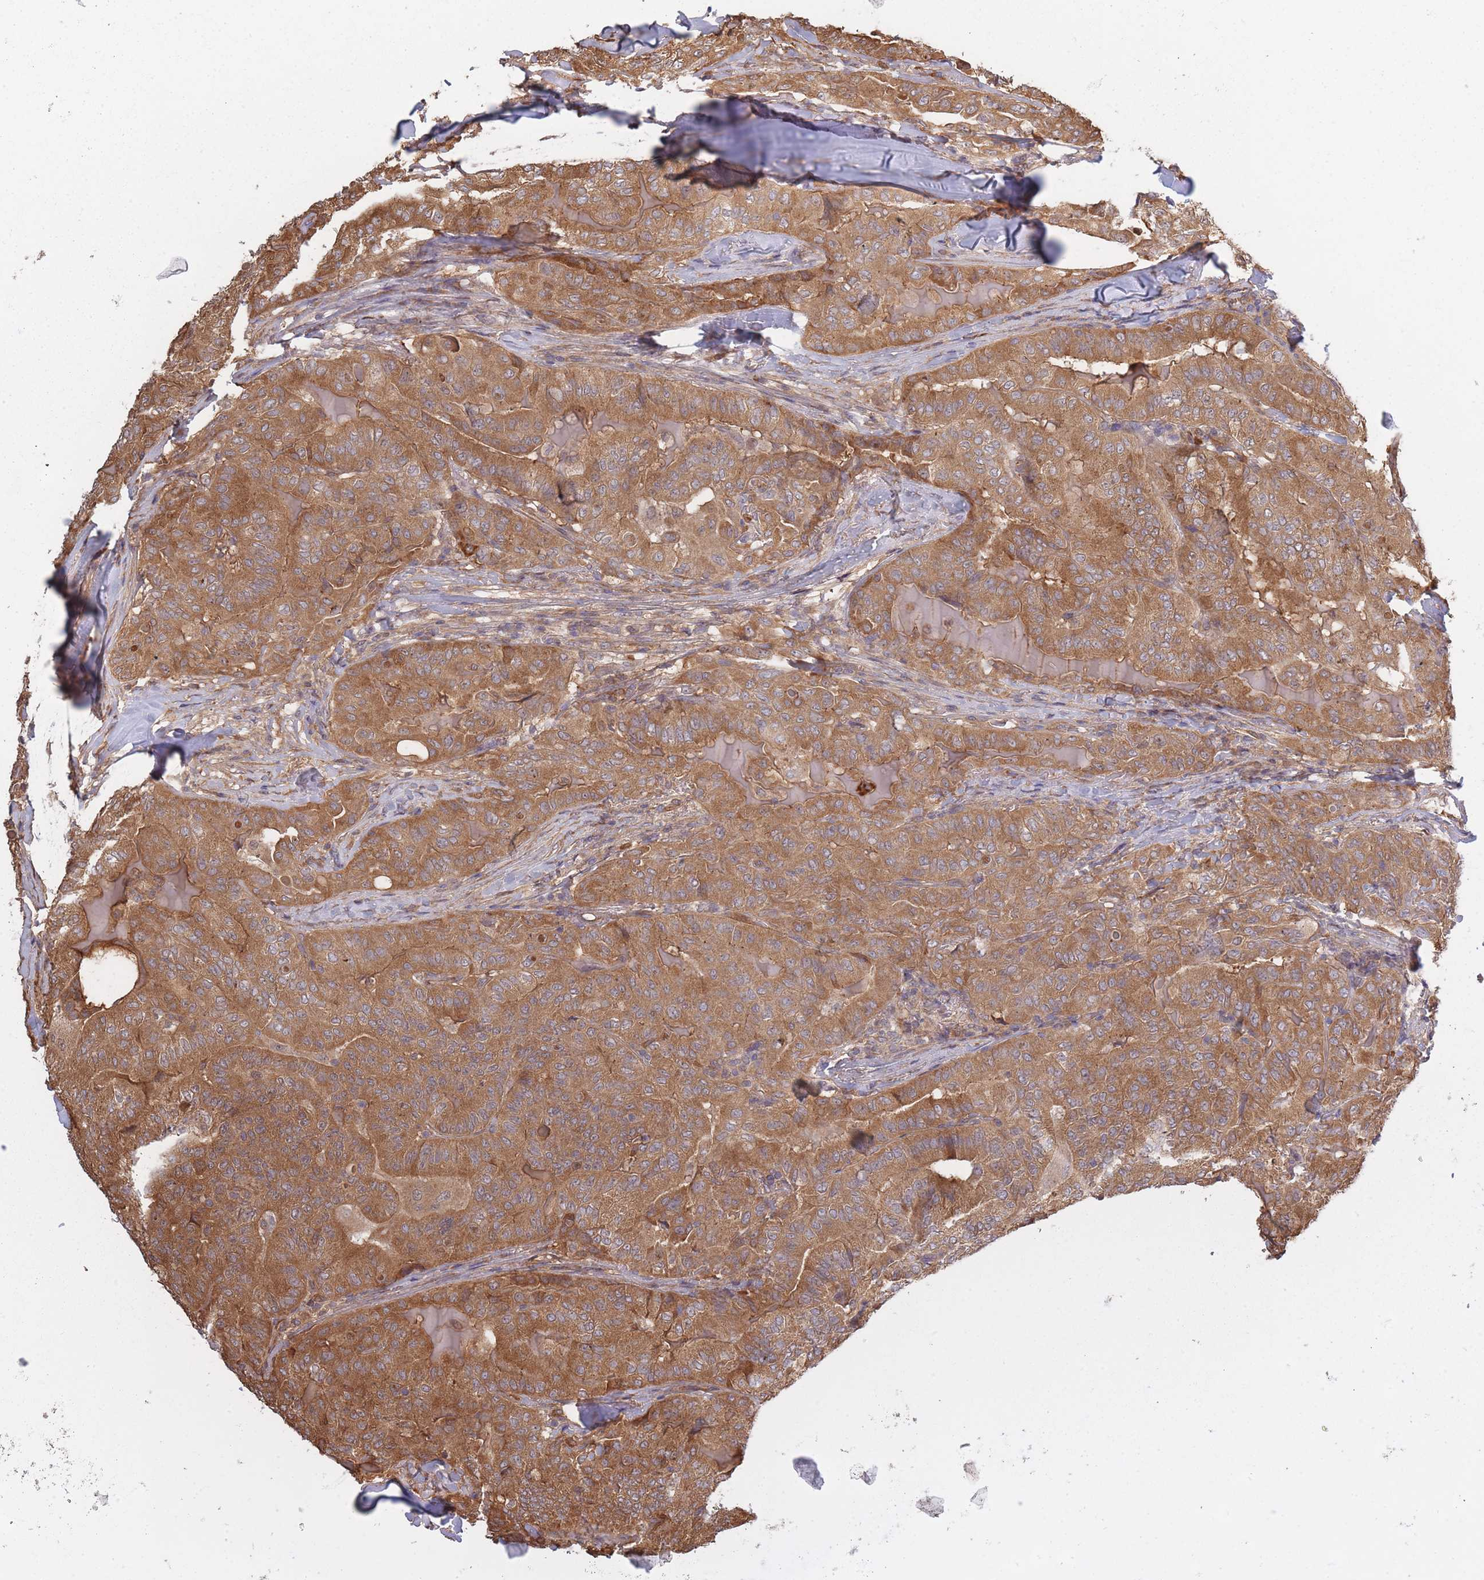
{"staining": {"intensity": "moderate", "quantity": ">75%", "location": "cytoplasmic/membranous"}, "tissue": "thyroid cancer", "cell_type": "Tumor cells", "image_type": "cancer", "snomed": [{"axis": "morphology", "description": "Papillary adenocarcinoma, NOS"}, {"axis": "topography", "description": "Thyroid gland"}], "caption": "An immunohistochemistry (IHC) histopathology image of tumor tissue is shown. Protein staining in brown highlights moderate cytoplasmic/membranous positivity in thyroid cancer within tumor cells.", "gene": "ARL13B", "patient": {"sex": "female", "age": 68}}